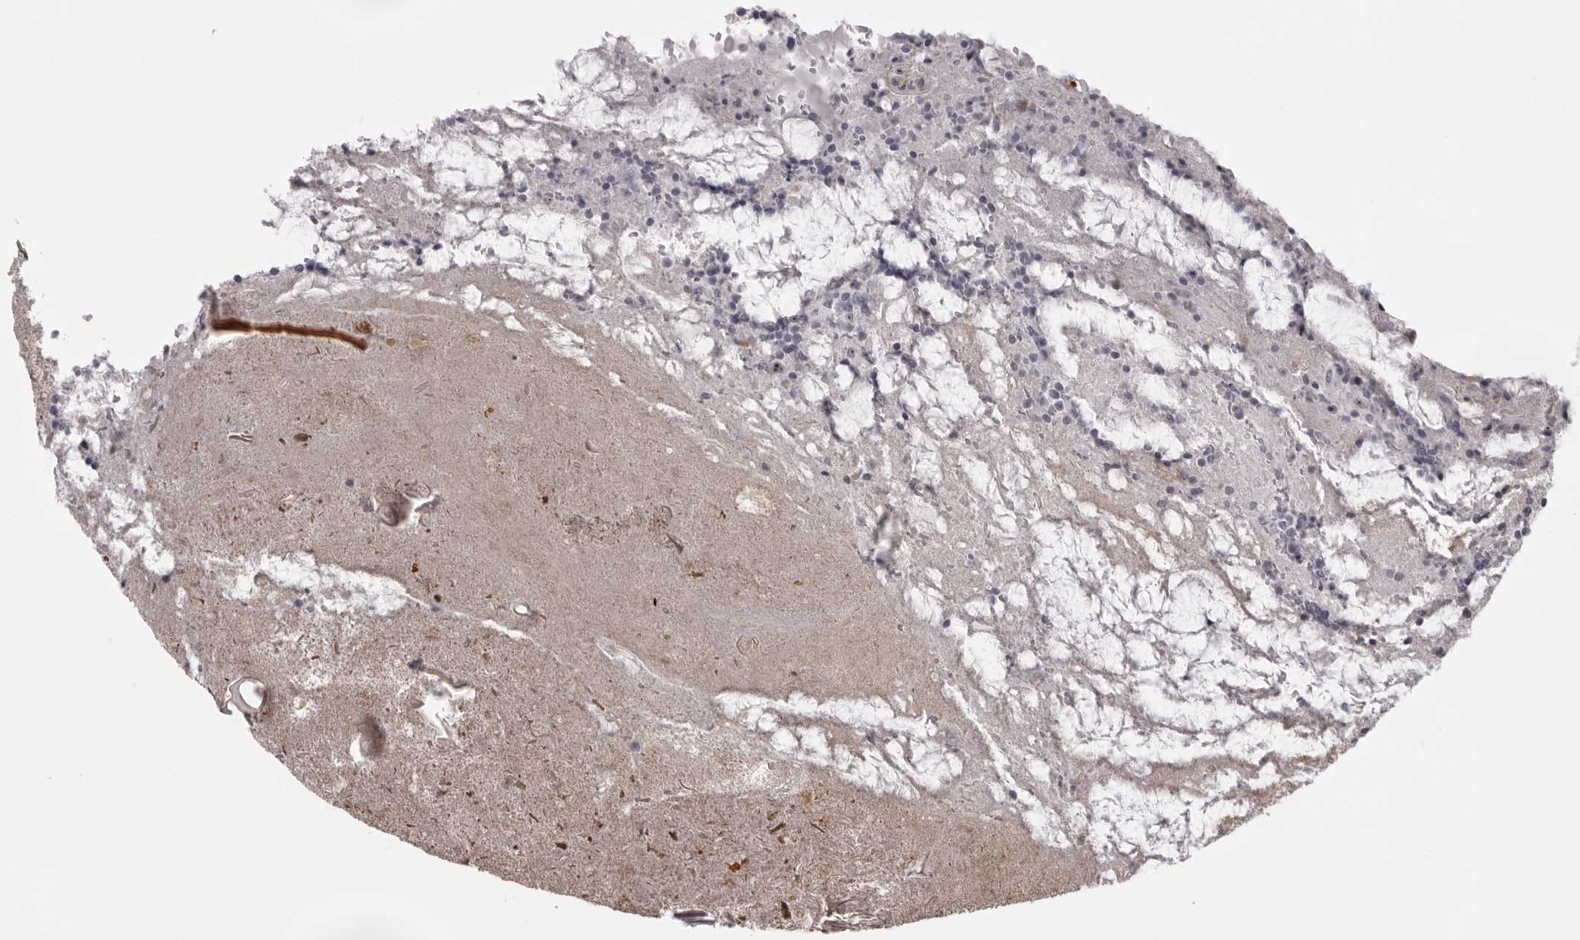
{"staining": {"intensity": "negative", "quantity": "none", "location": "none"}, "tissue": "appendix", "cell_type": "Glandular cells", "image_type": "normal", "snomed": [{"axis": "morphology", "description": "Normal tissue, NOS"}, {"axis": "topography", "description": "Appendix"}], "caption": "Human appendix stained for a protein using immunohistochemistry displays no positivity in glandular cells.", "gene": "HELZ", "patient": {"sex": "female", "age": 17}}